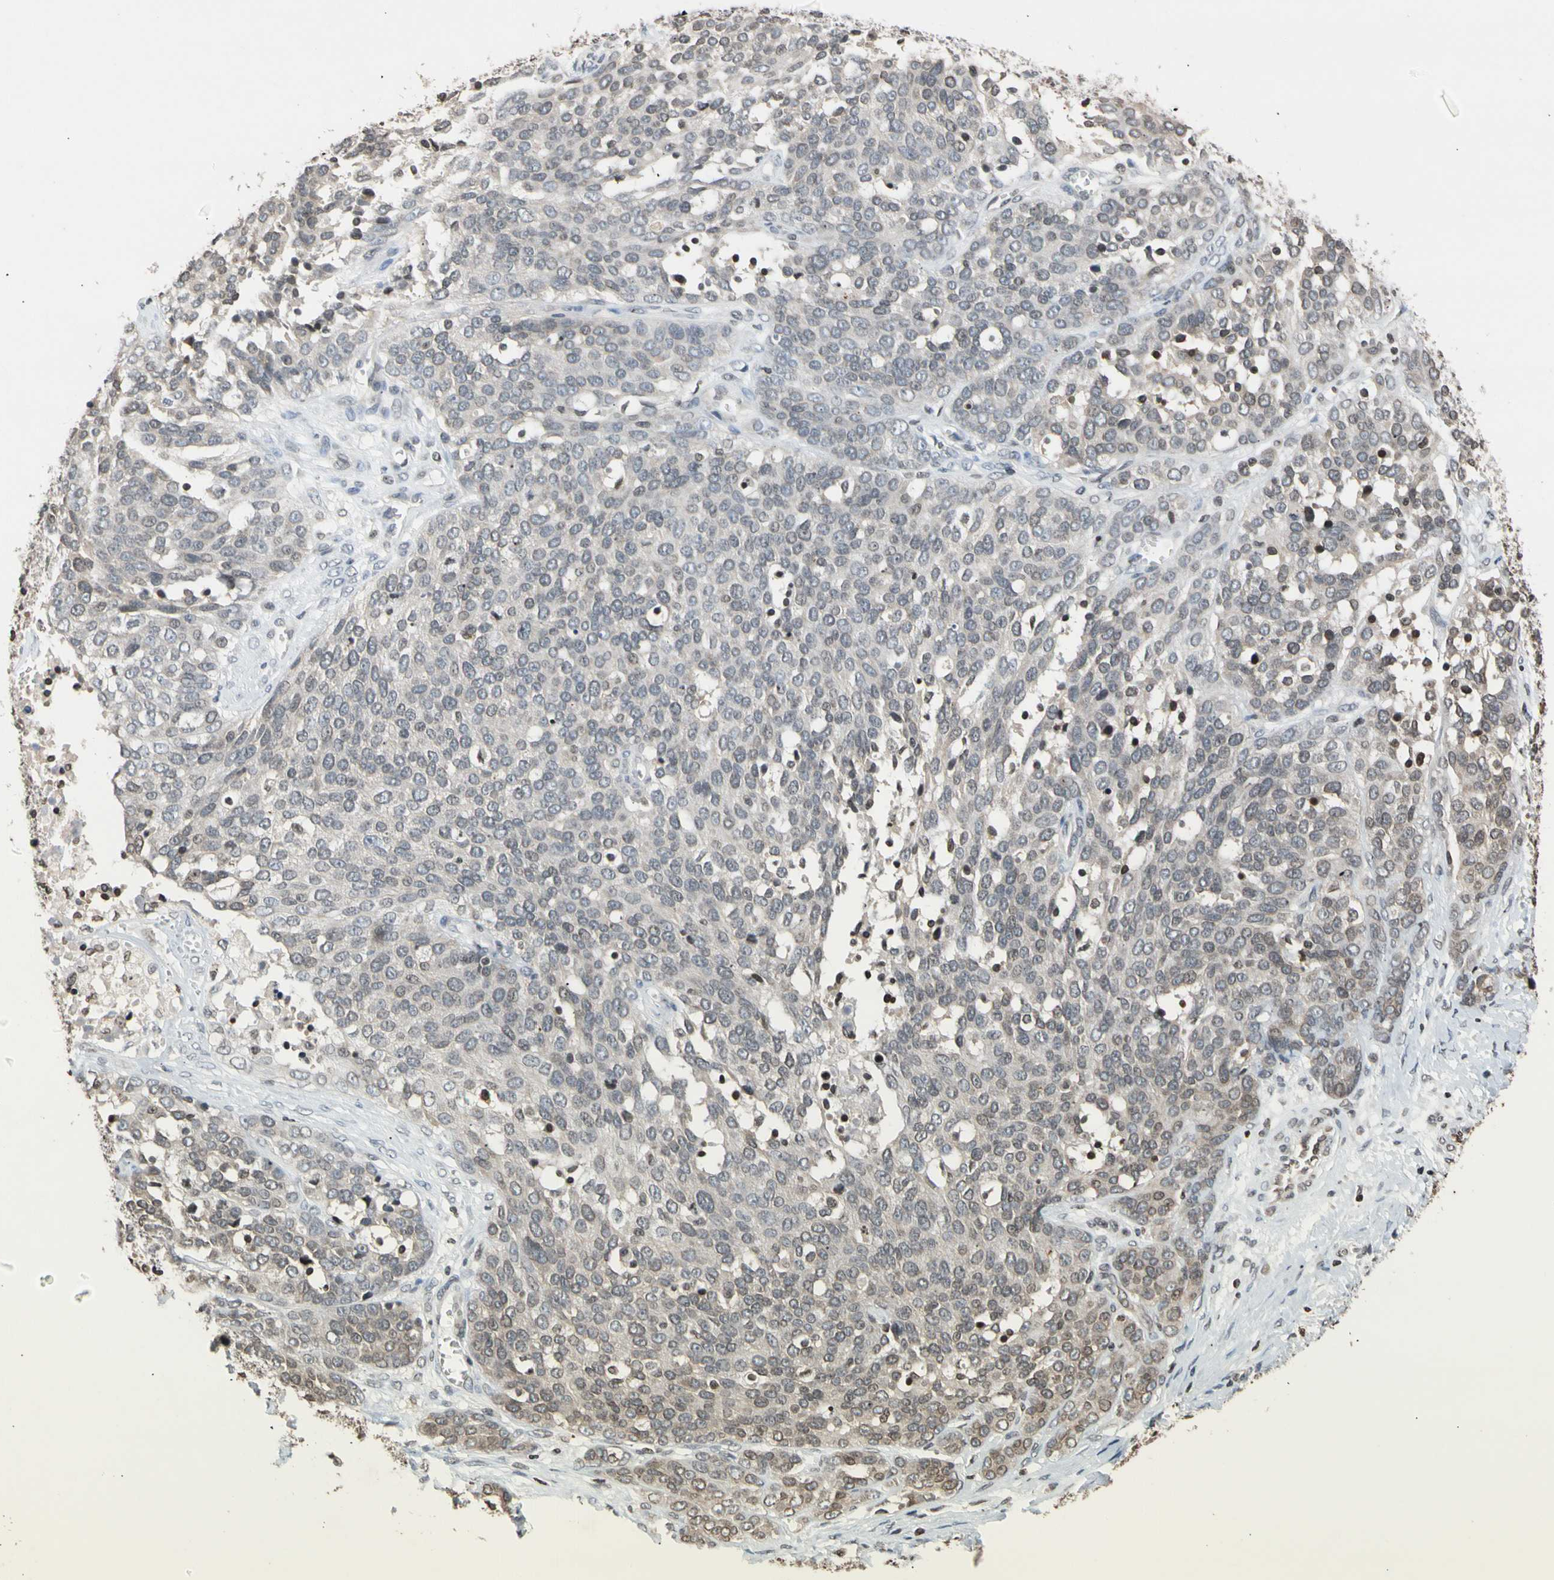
{"staining": {"intensity": "weak", "quantity": "25%-75%", "location": "cytoplasmic/membranous"}, "tissue": "ovarian cancer", "cell_type": "Tumor cells", "image_type": "cancer", "snomed": [{"axis": "morphology", "description": "Cystadenocarcinoma, serous, NOS"}, {"axis": "topography", "description": "Ovary"}], "caption": "Serous cystadenocarcinoma (ovarian) stained with IHC displays weak cytoplasmic/membranous positivity in approximately 25%-75% of tumor cells.", "gene": "GPX4", "patient": {"sex": "female", "age": 44}}